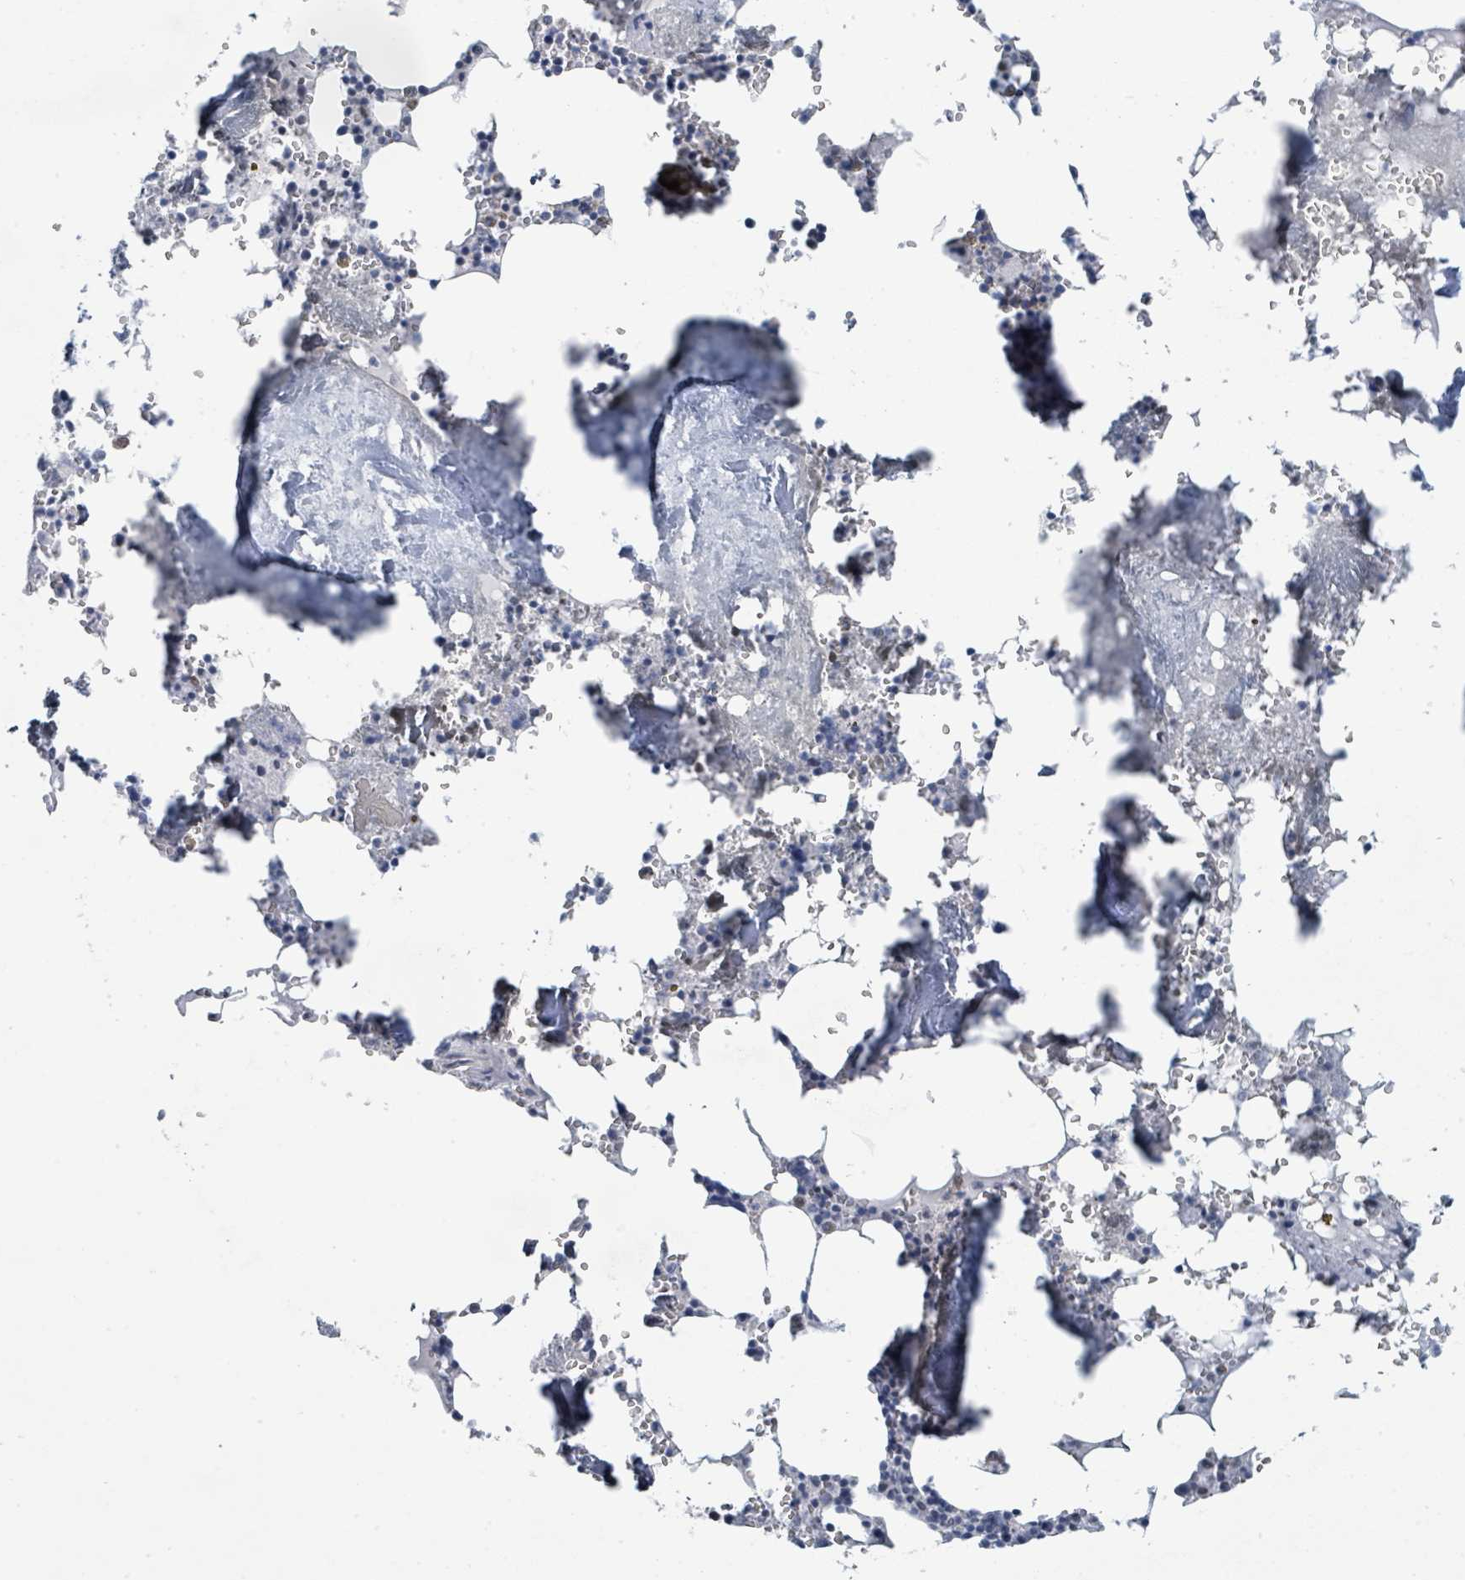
{"staining": {"intensity": "negative", "quantity": "none", "location": "none"}, "tissue": "bone marrow", "cell_type": "Hematopoietic cells", "image_type": "normal", "snomed": [{"axis": "morphology", "description": "Normal tissue, NOS"}, {"axis": "topography", "description": "Bone marrow"}], "caption": "DAB immunohistochemical staining of benign bone marrow reveals no significant expression in hematopoietic cells. (Stains: DAB IHC with hematoxylin counter stain, Microscopy: brightfield microscopy at high magnification).", "gene": "EHMT2", "patient": {"sex": "male", "age": 54}}